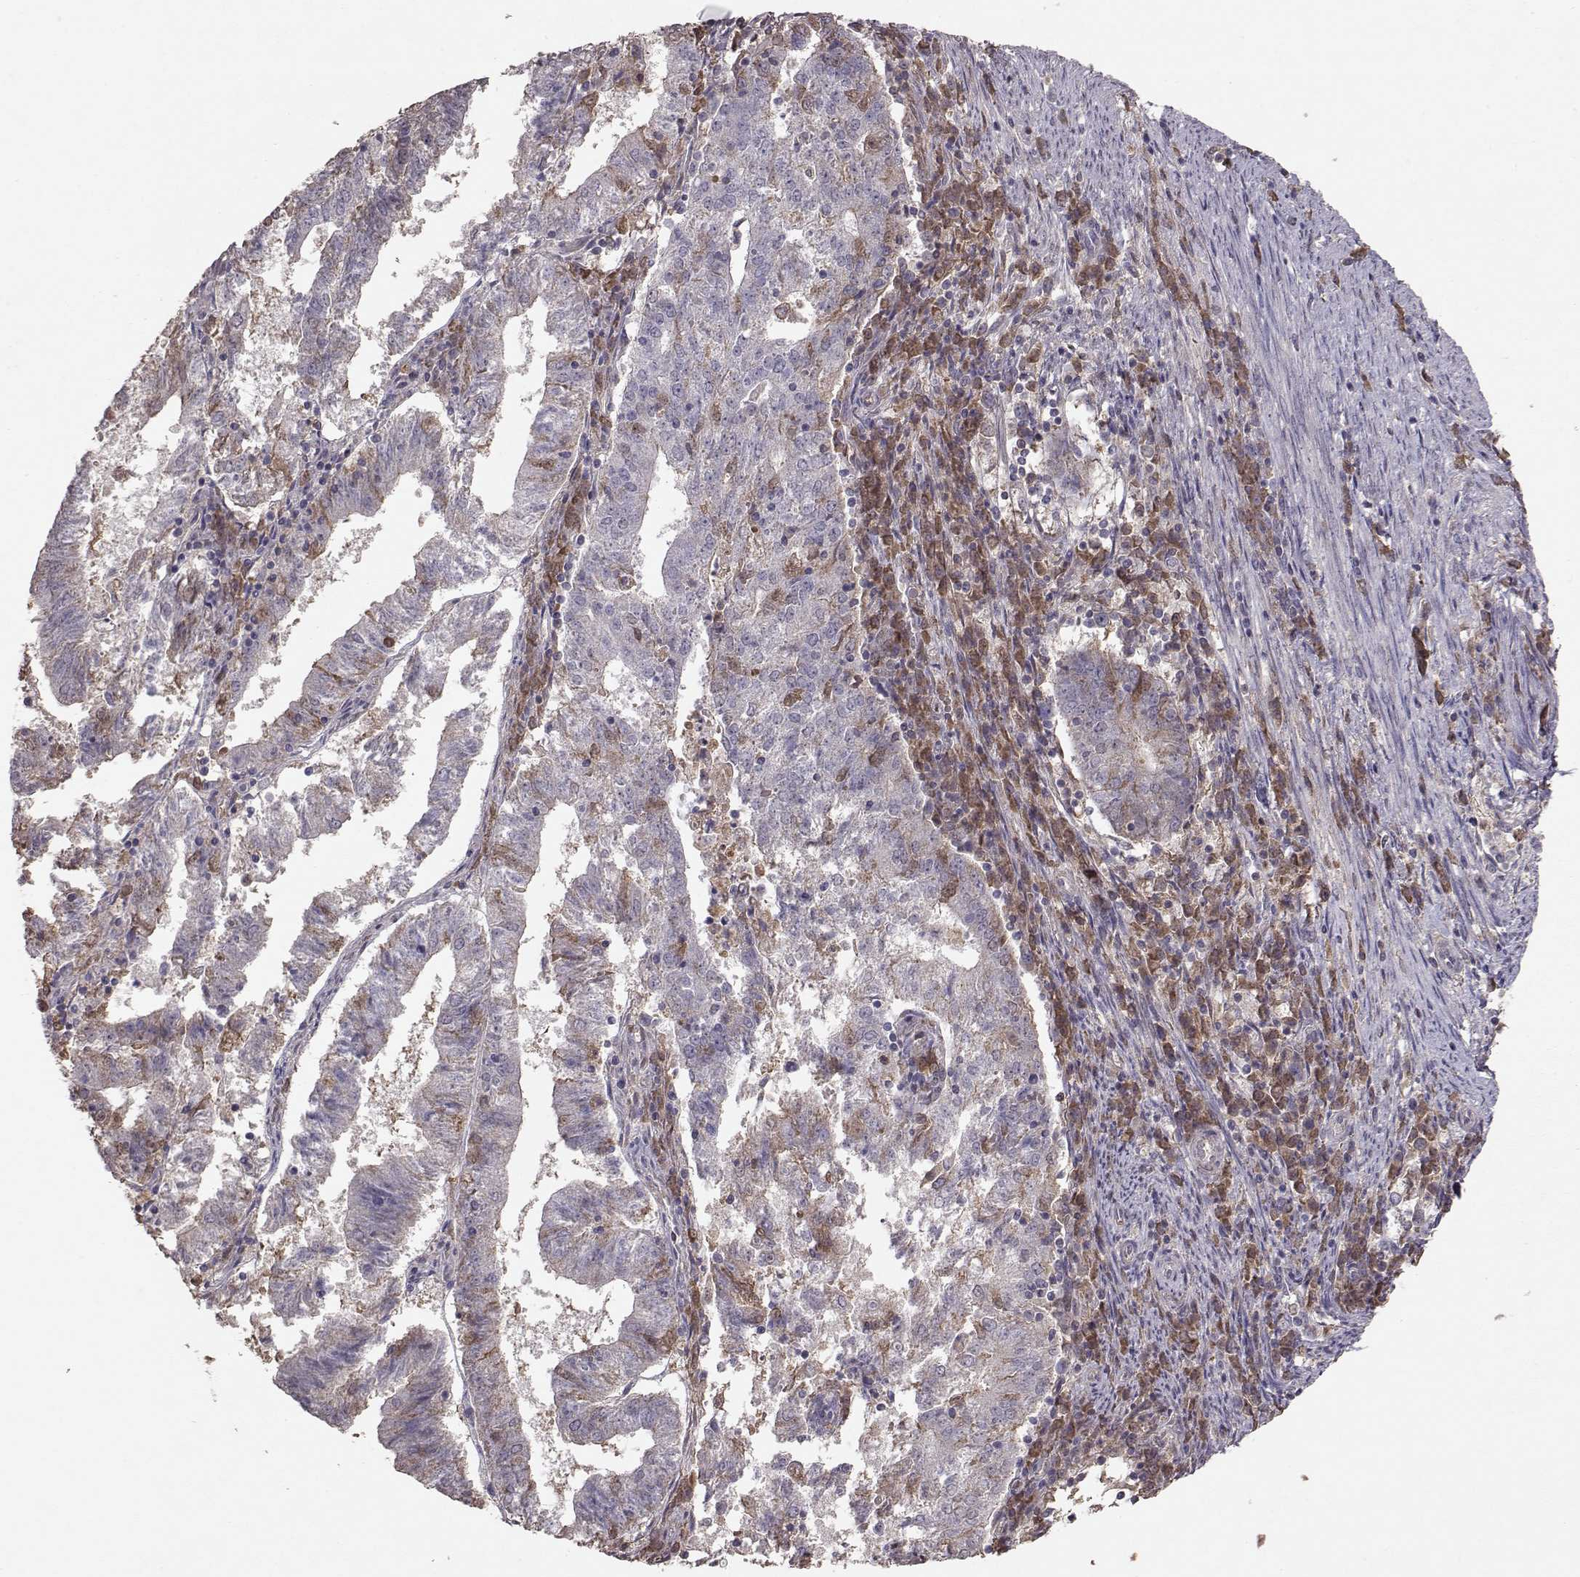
{"staining": {"intensity": "weak", "quantity": "<25%", "location": "cytoplasmic/membranous"}, "tissue": "endometrial cancer", "cell_type": "Tumor cells", "image_type": "cancer", "snomed": [{"axis": "morphology", "description": "Adenocarcinoma, NOS"}, {"axis": "topography", "description": "Endometrium"}], "caption": "High magnification brightfield microscopy of adenocarcinoma (endometrial) stained with DAB (3,3'-diaminobenzidine) (brown) and counterstained with hematoxylin (blue): tumor cells show no significant expression. (Stains: DAB (3,3'-diaminobenzidine) immunohistochemistry (IHC) with hematoxylin counter stain, Microscopy: brightfield microscopy at high magnification).", "gene": "PMCH", "patient": {"sex": "female", "age": 82}}